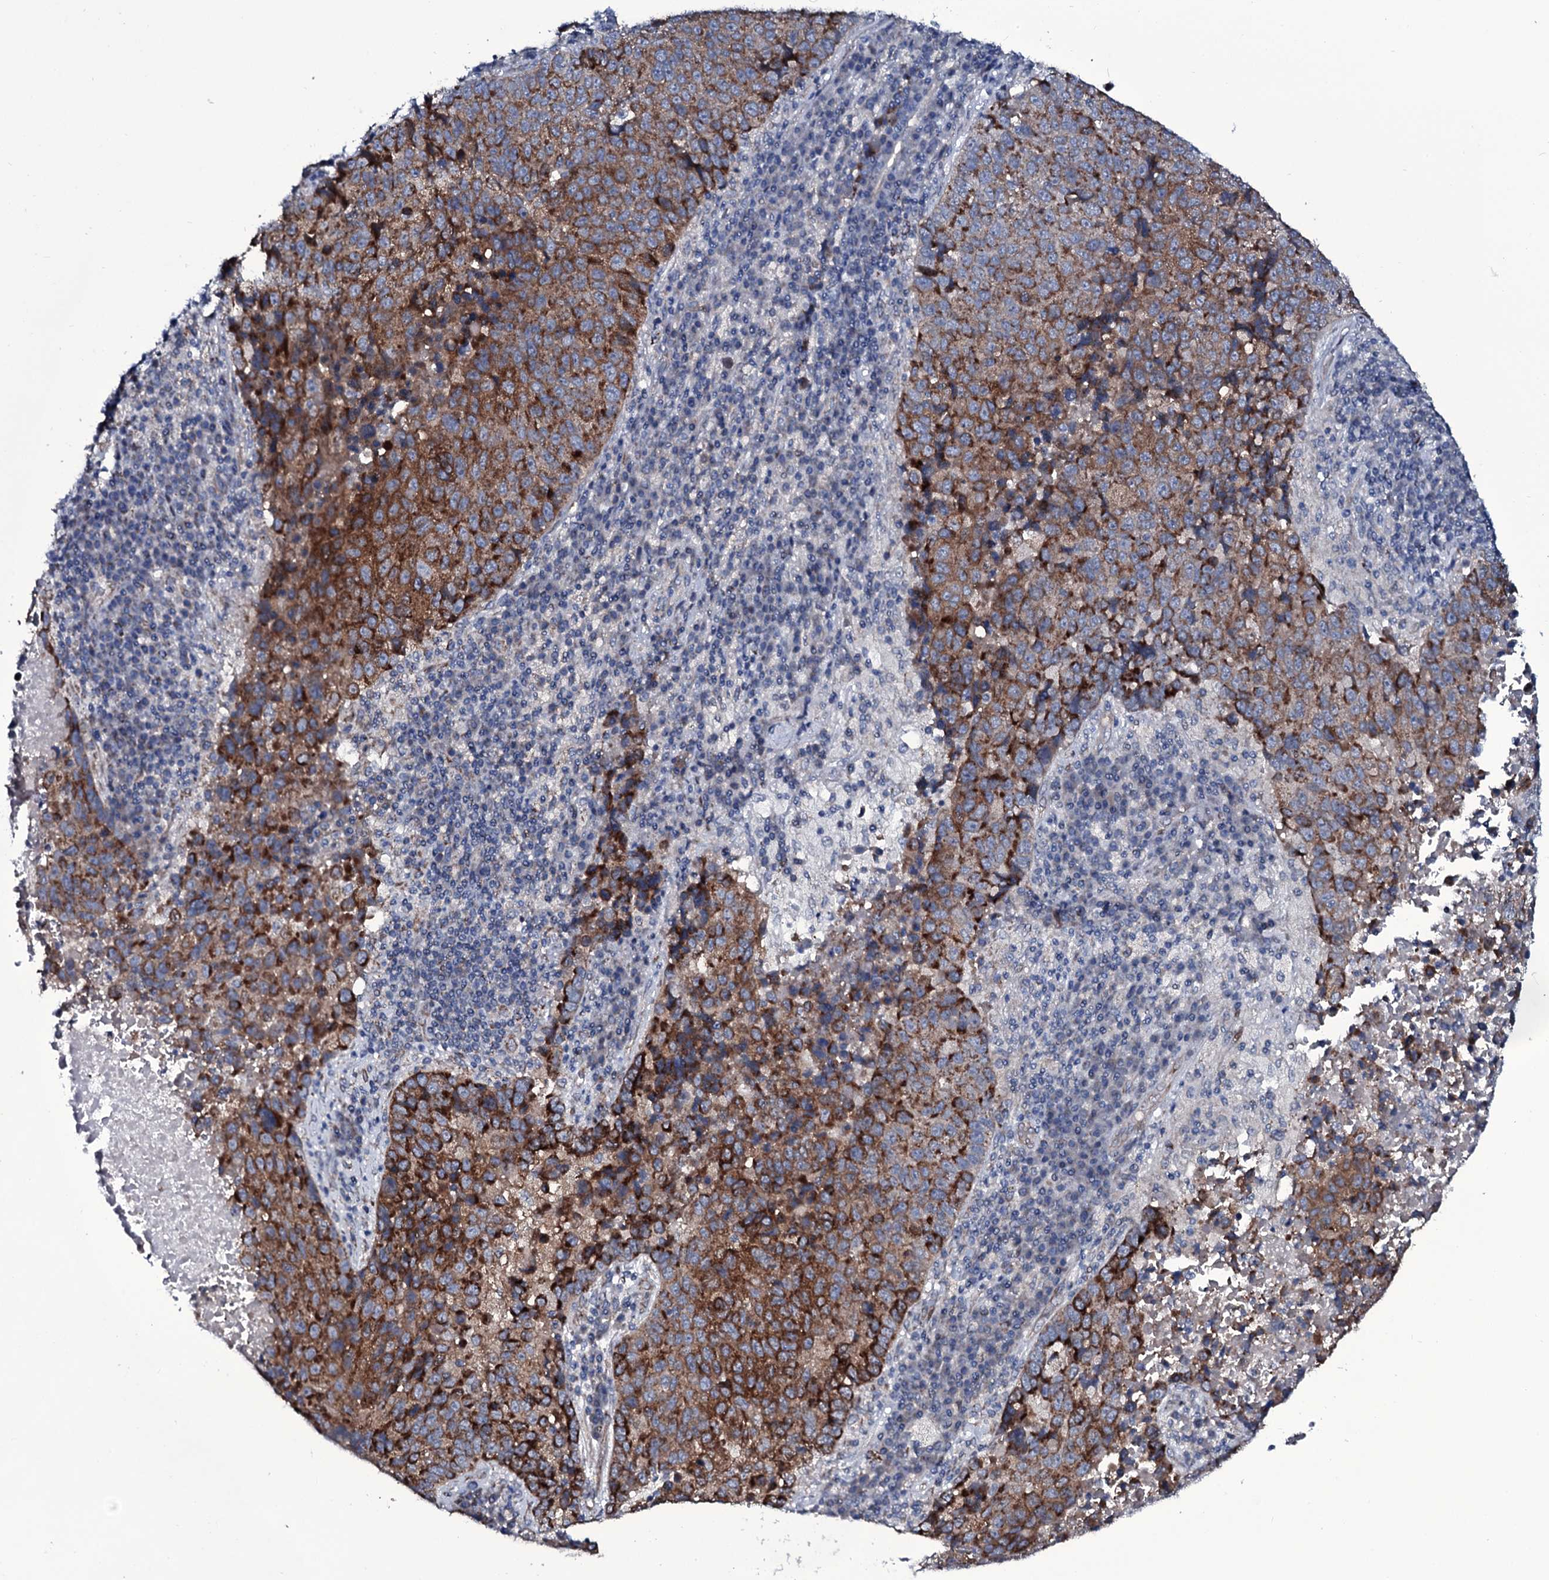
{"staining": {"intensity": "strong", "quantity": ">75%", "location": "cytoplasmic/membranous"}, "tissue": "lung cancer", "cell_type": "Tumor cells", "image_type": "cancer", "snomed": [{"axis": "morphology", "description": "Squamous cell carcinoma, NOS"}, {"axis": "topography", "description": "Lung"}], "caption": "About >75% of tumor cells in lung cancer (squamous cell carcinoma) reveal strong cytoplasmic/membranous protein positivity as visualized by brown immunohistochemical staining.", "gene": "WIPF3", "patient": {"sex": "male", "age": 73}}